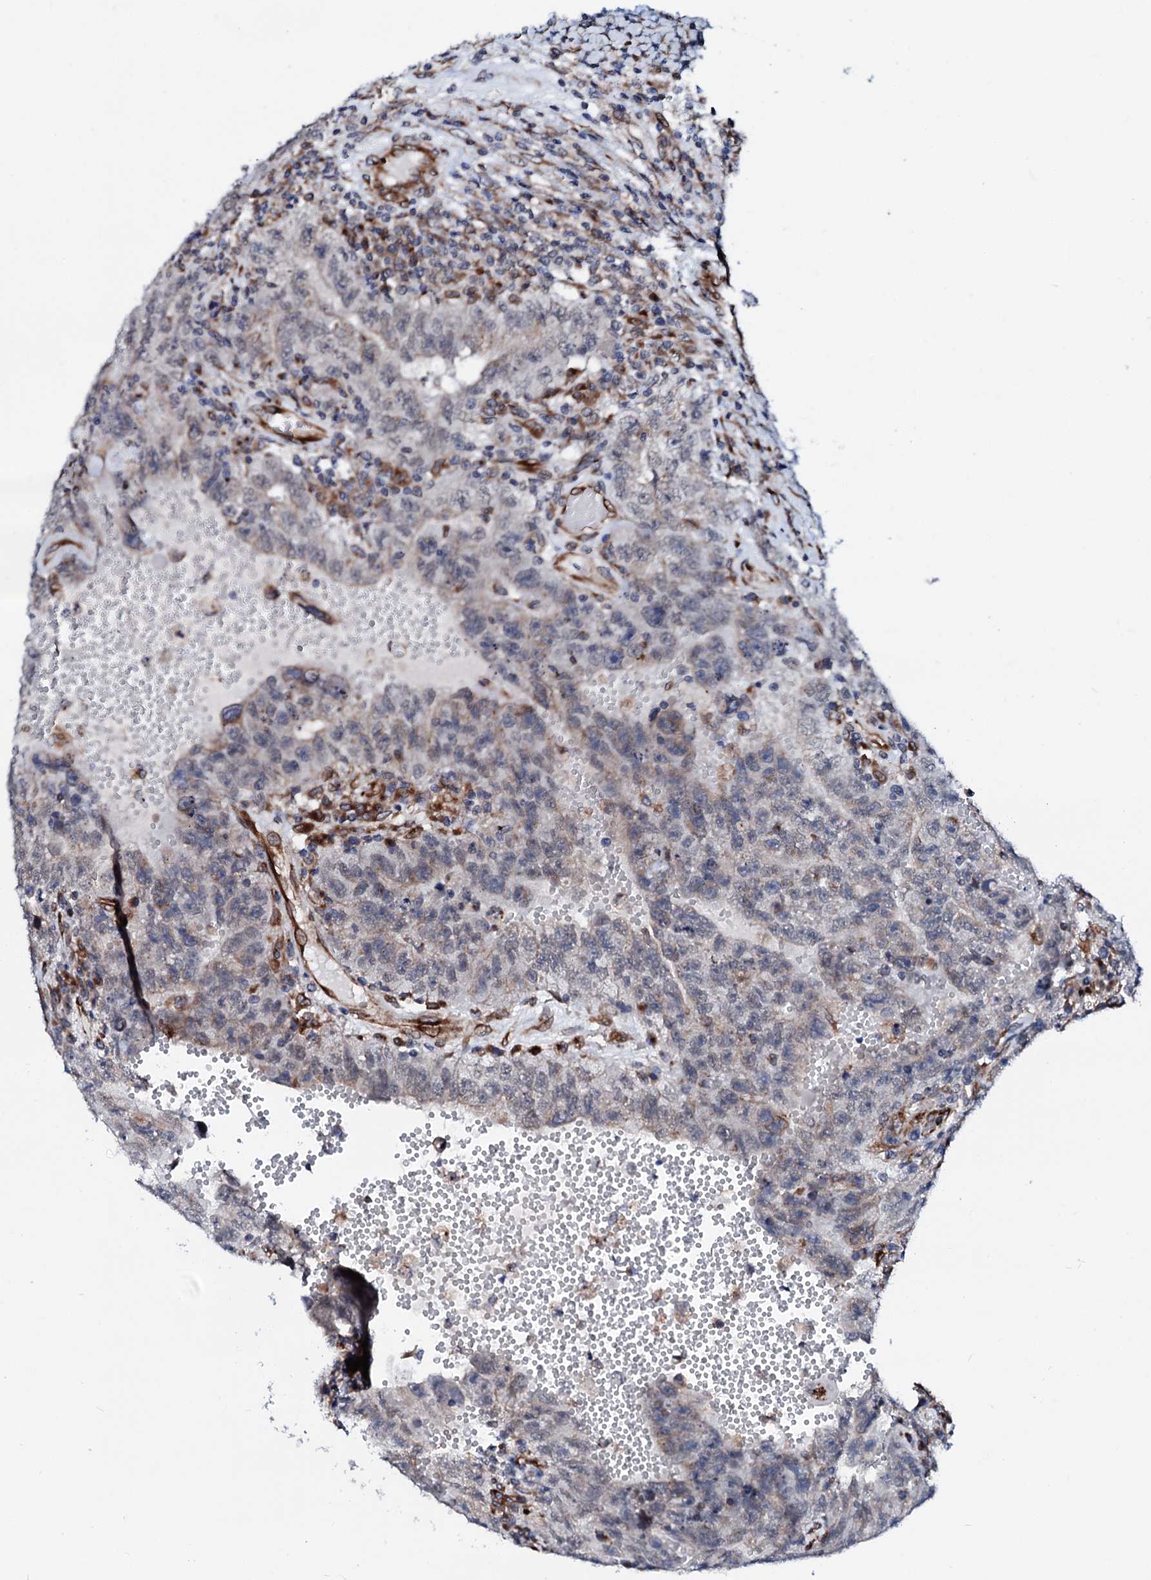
{"staining": {"intensity": "weak", "quantity": "<25%", "location": "cytoplasmic/membranous"}, "tissue": "testis cancer", "cell_type": "Tumor cells", "image_type": "cancer", "snomed": [{"axis": "morphology", "description": "Carcinoma, Embryonal, NOS"}, {"axis": "topography", "description": "Testis"}], "caption": "Immunohistochemistry histopathology image of neoplastic tissue: embryonal carcinoma (testis) stained with DAB displays no significant protein staining in tumor cells.", "gene": "TMCO3", "patient": {"sex": "male", "age": 26}}